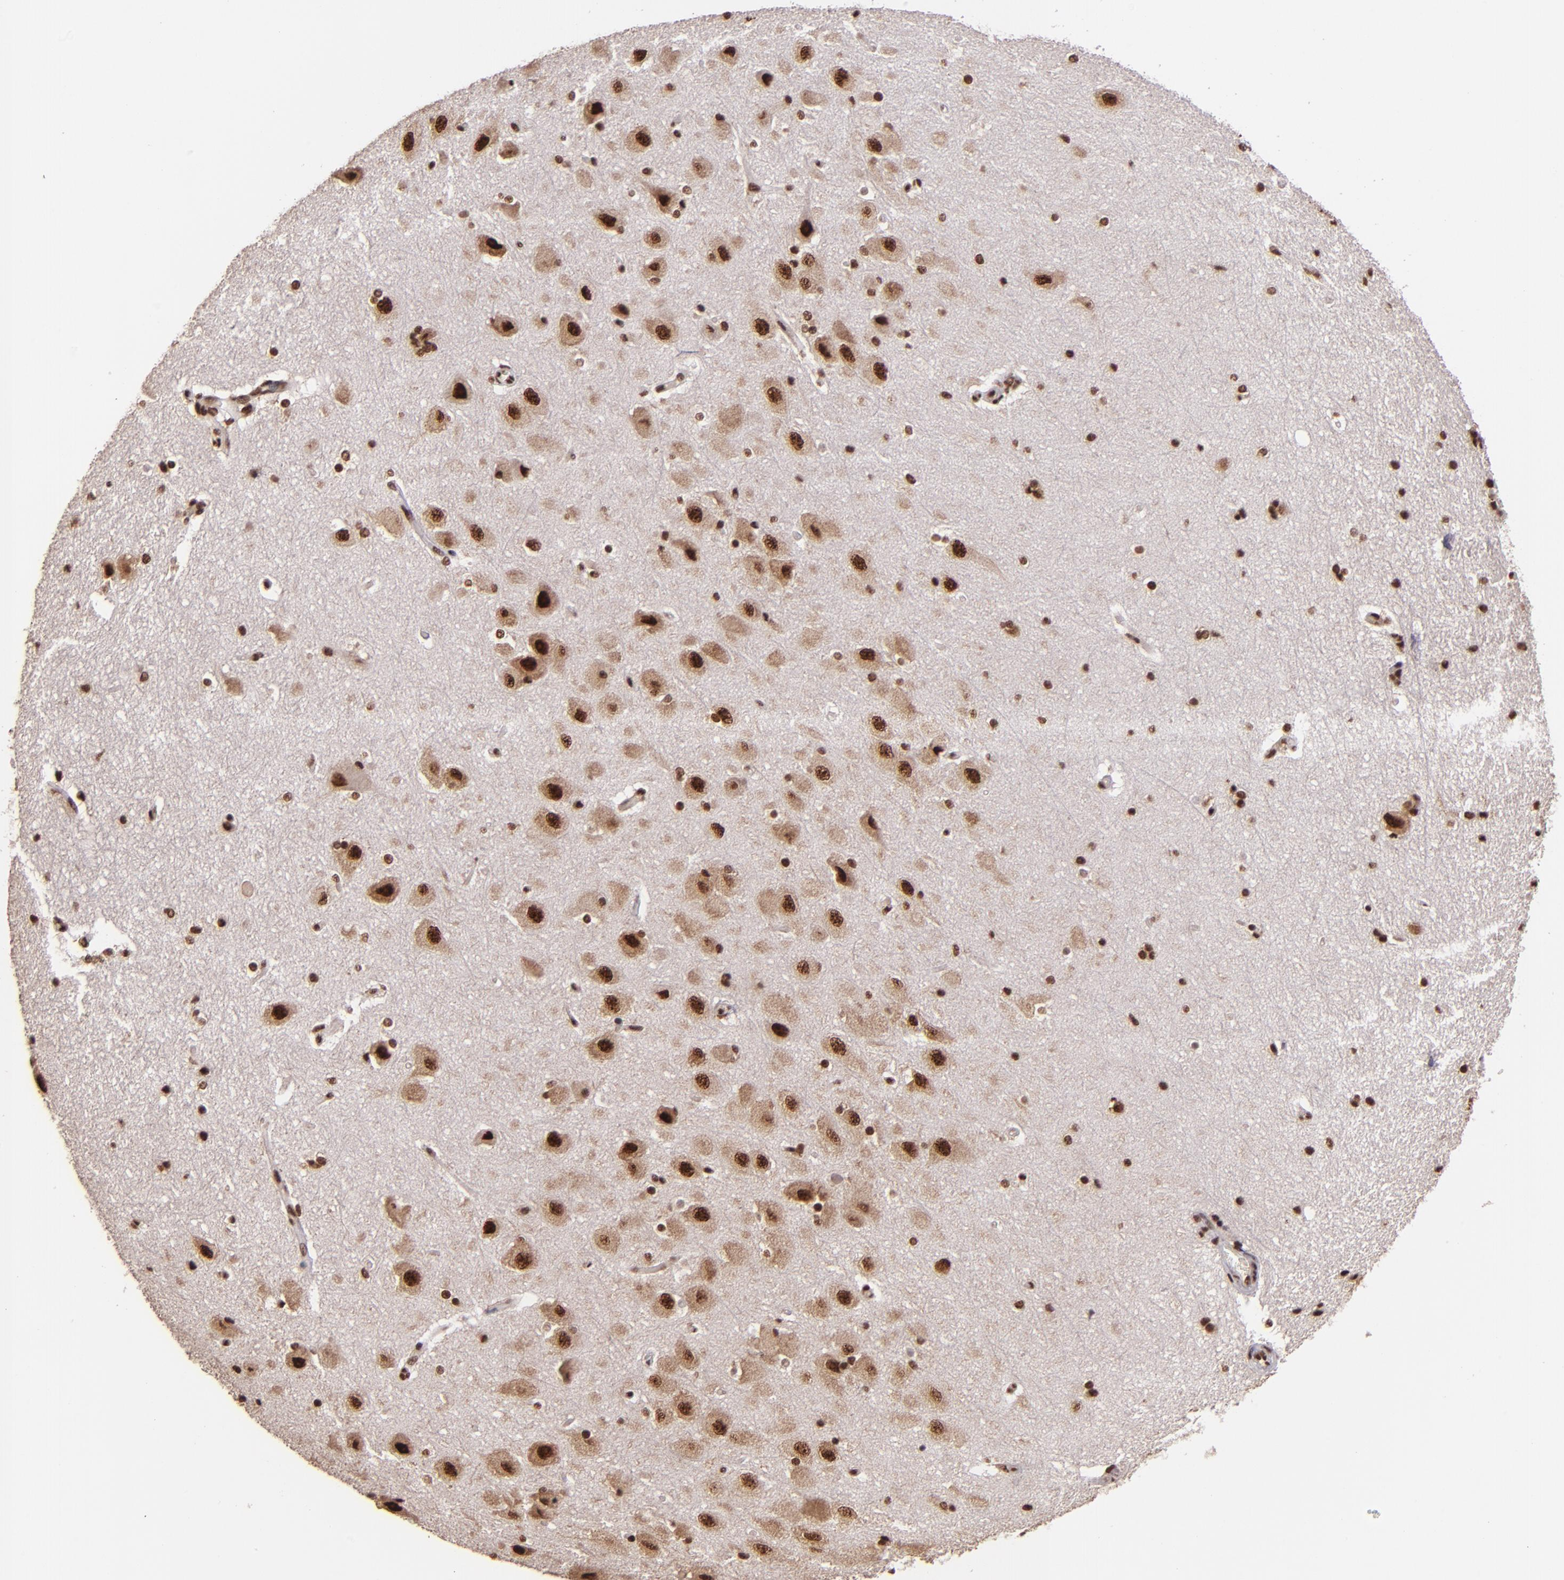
{"staining": {"intensity": "strong", "quantity": ">75%", "location": "nuclear"}, "tissue": "hippocampus", "cell_type": "Glial cells", "image_type": "normal", "snomed": [{"axis": "morphology", "description": "Normal tissue, NOS"}, {"axis": "topography", "description": "Hippocampus"}], "caption": "A micrograph showing strong nuclear positivity in about >75% of glial cells in unremarkable hippocampus, as visualized by brown immunohistochemical staining.", "gene": "PQBP1", "patient": {"sex": "female", "age": 19}}